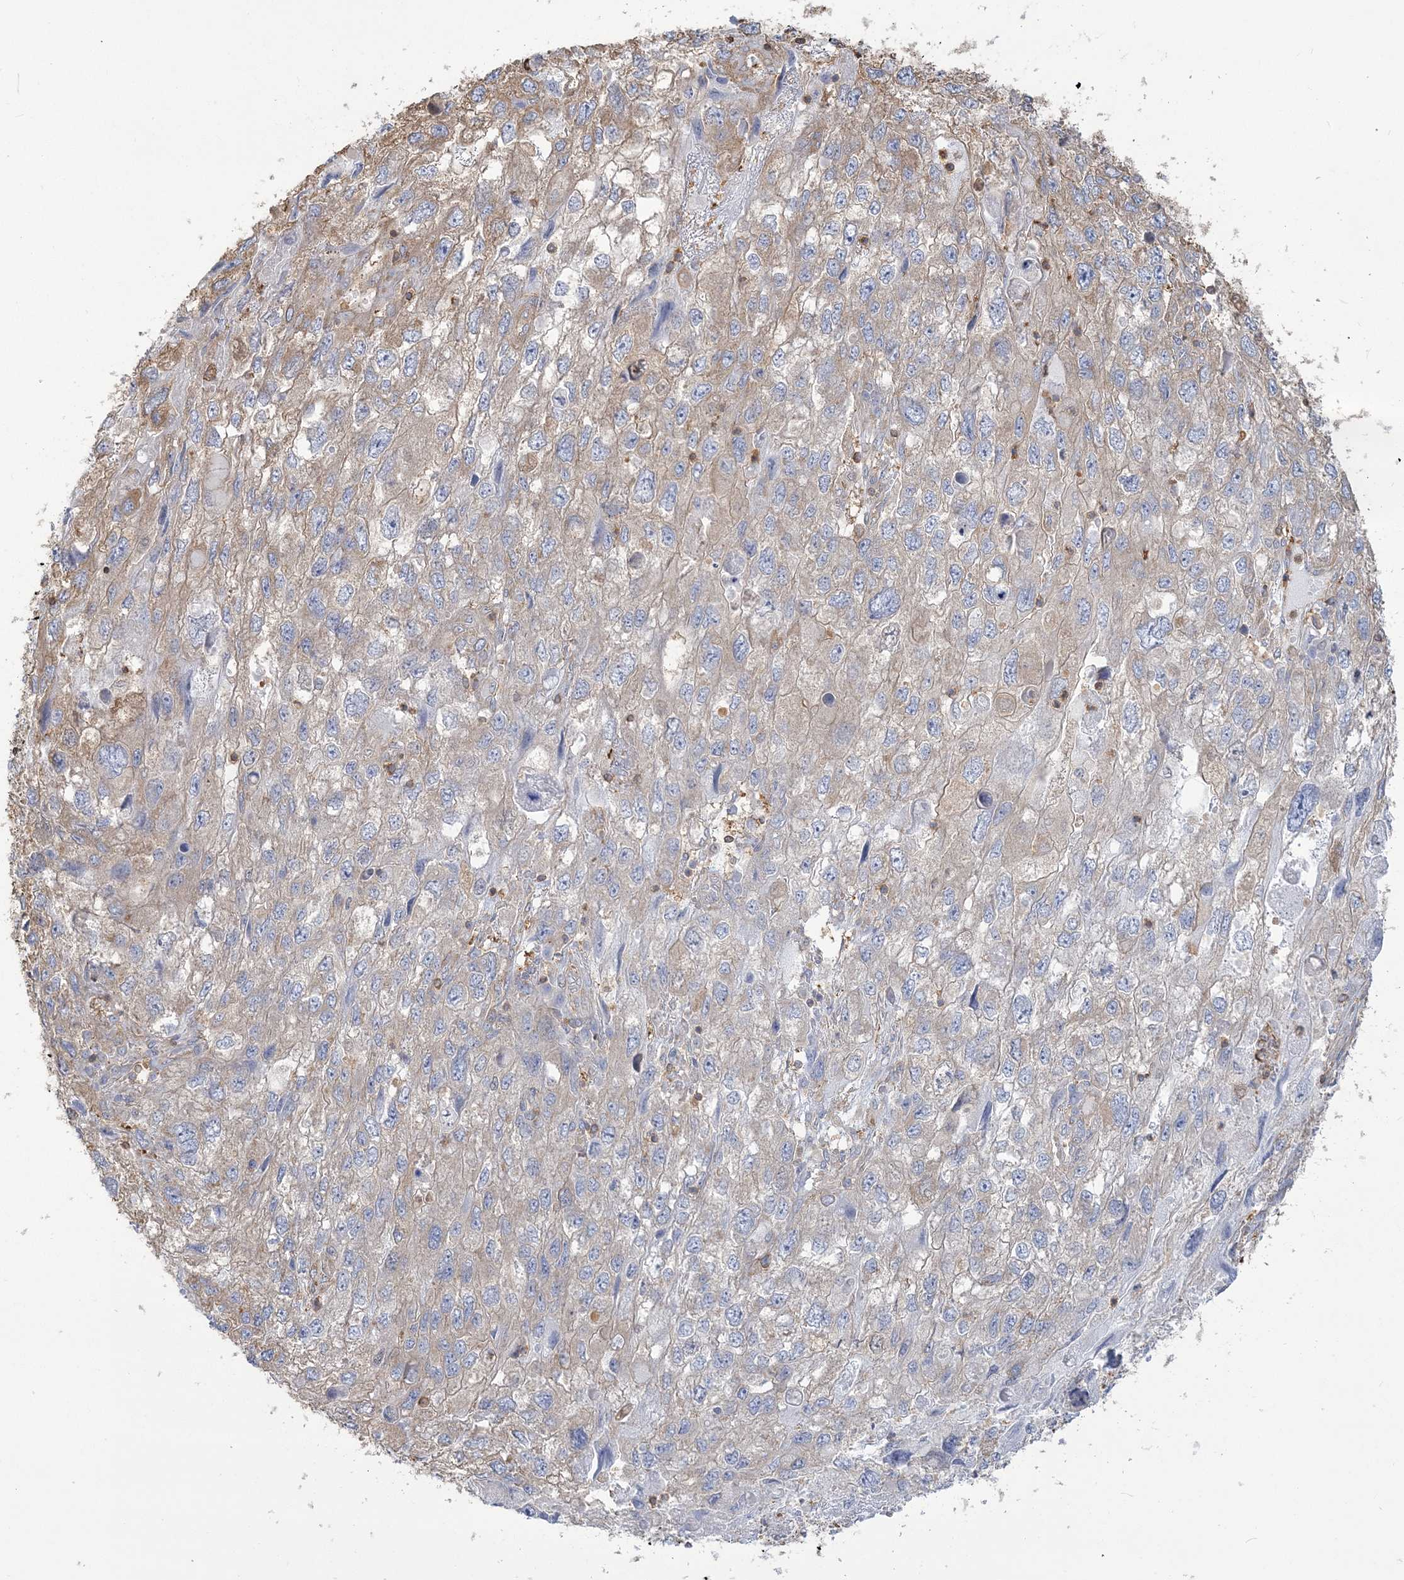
{"staining": {"intensity": "weak", "quantity": "25%-75%", "location": "cytoplasmic/membranous"}, "tissue": "endometrial cancer", "cell_type": "Tumor cells", "image_type": "cancer", "snomed": [{"axis": "morphology", "description": "Adenocarcinoma, NOS"}, {"axis": "topography", "description": "Endometrium"}], "caption": "This micrograph shows IHC staining of human endometrial cancer (adenocarcinoma), with low weak cytoplasmic/membranous positivity in approximately 25%-75% of tumor cells.", "gene": "ANKS1A", "patient": {"sex": "female", "age": 49}}